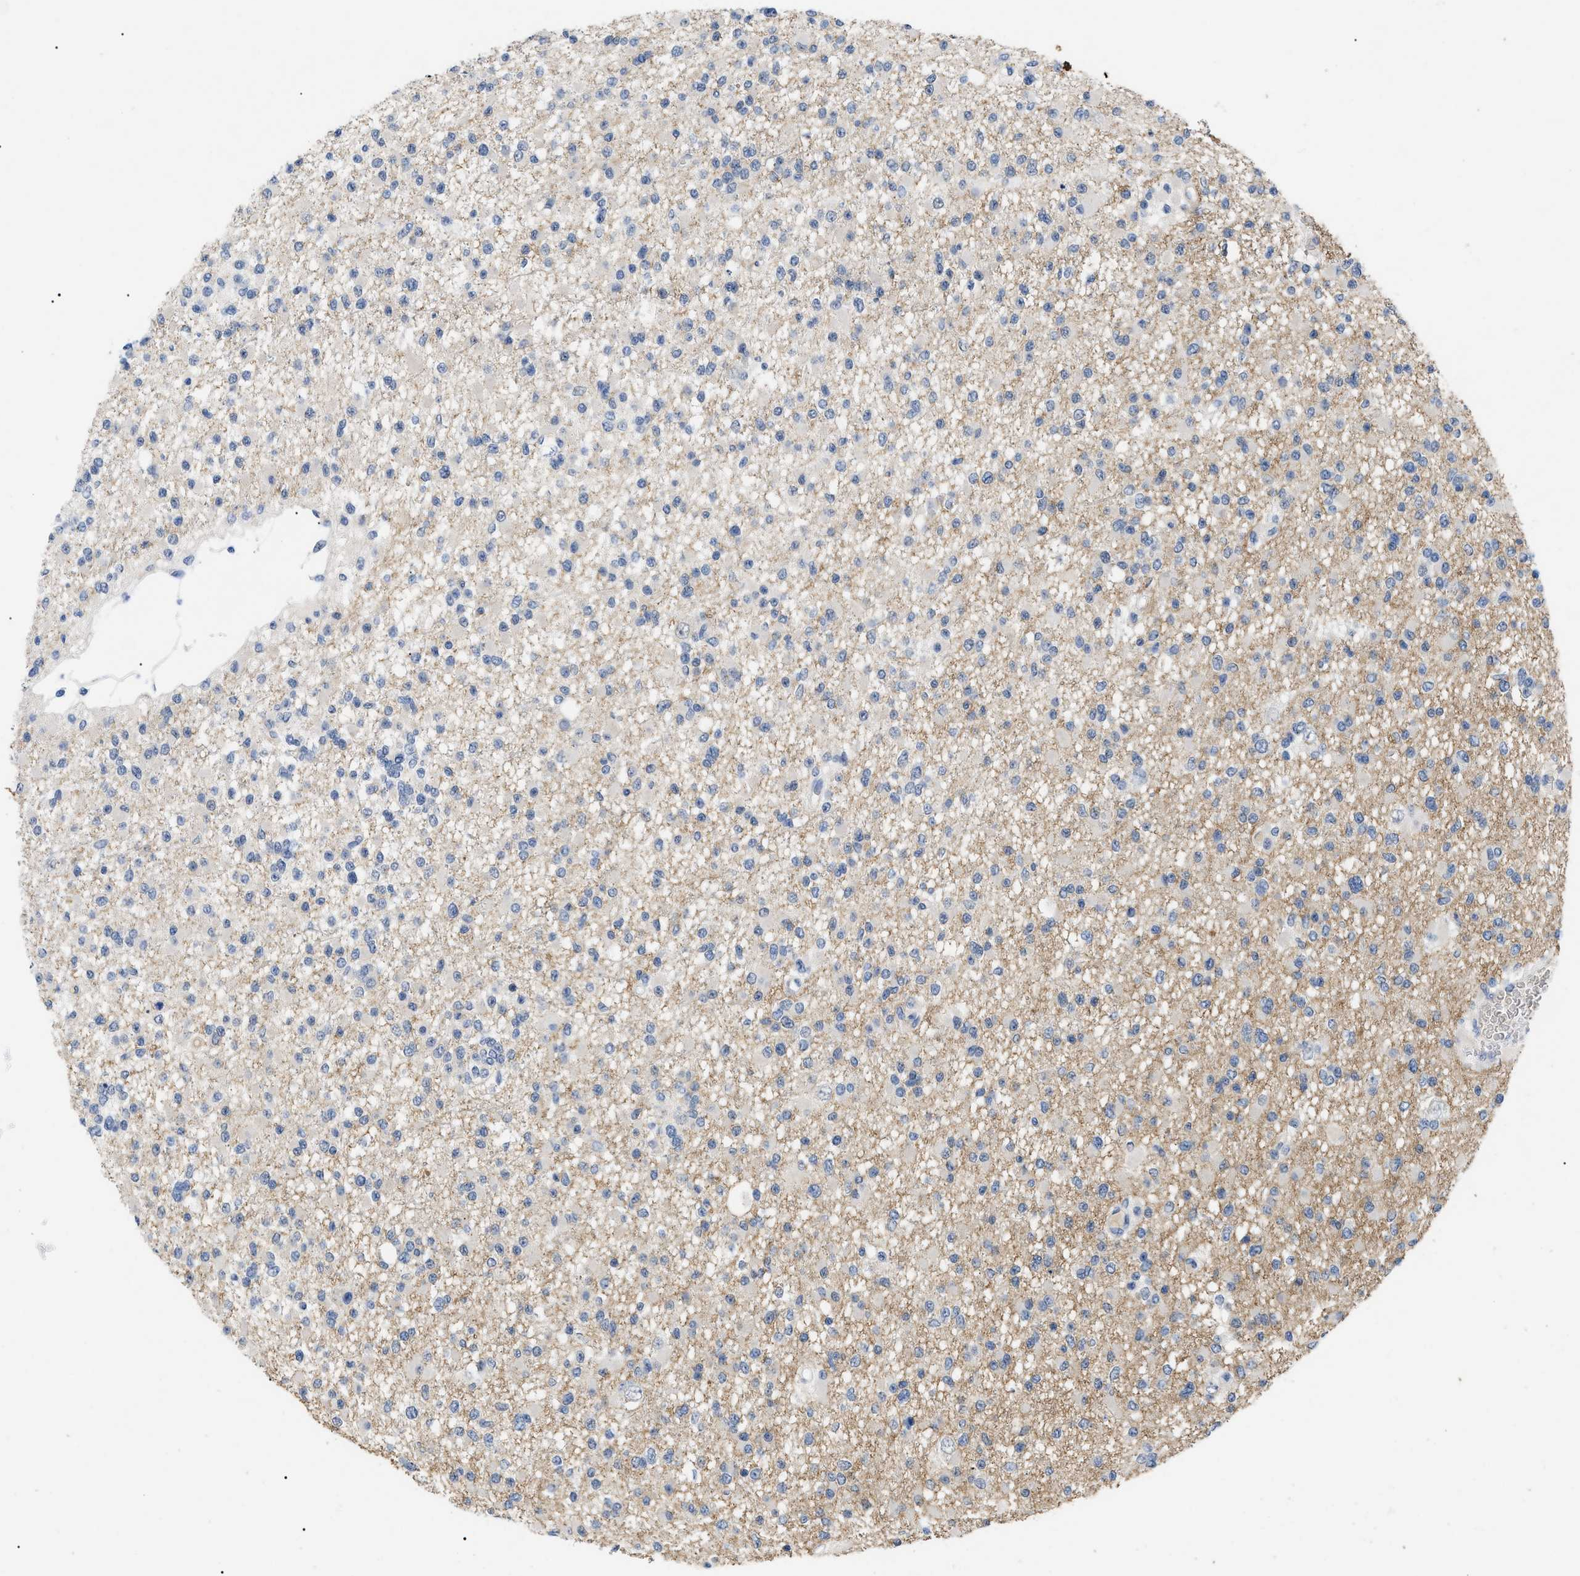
{"staining": {"intensity": "negative", "quantity": "none", "location": "none"}, "tissue": "glioma", "cell_type": "Tumor cells", "image_type": "cancer", "snomed": [{"axis": "morphology", "description": "Glioma, malignant, Low grade"}, {"axis": "topography", "description": "Brain"}], "caption": "Tumor cells show no significant protein expression in malignant glioma (low-grade).", "gene": "PRRT2", "patient": {"sex": "female", "age": 22}}